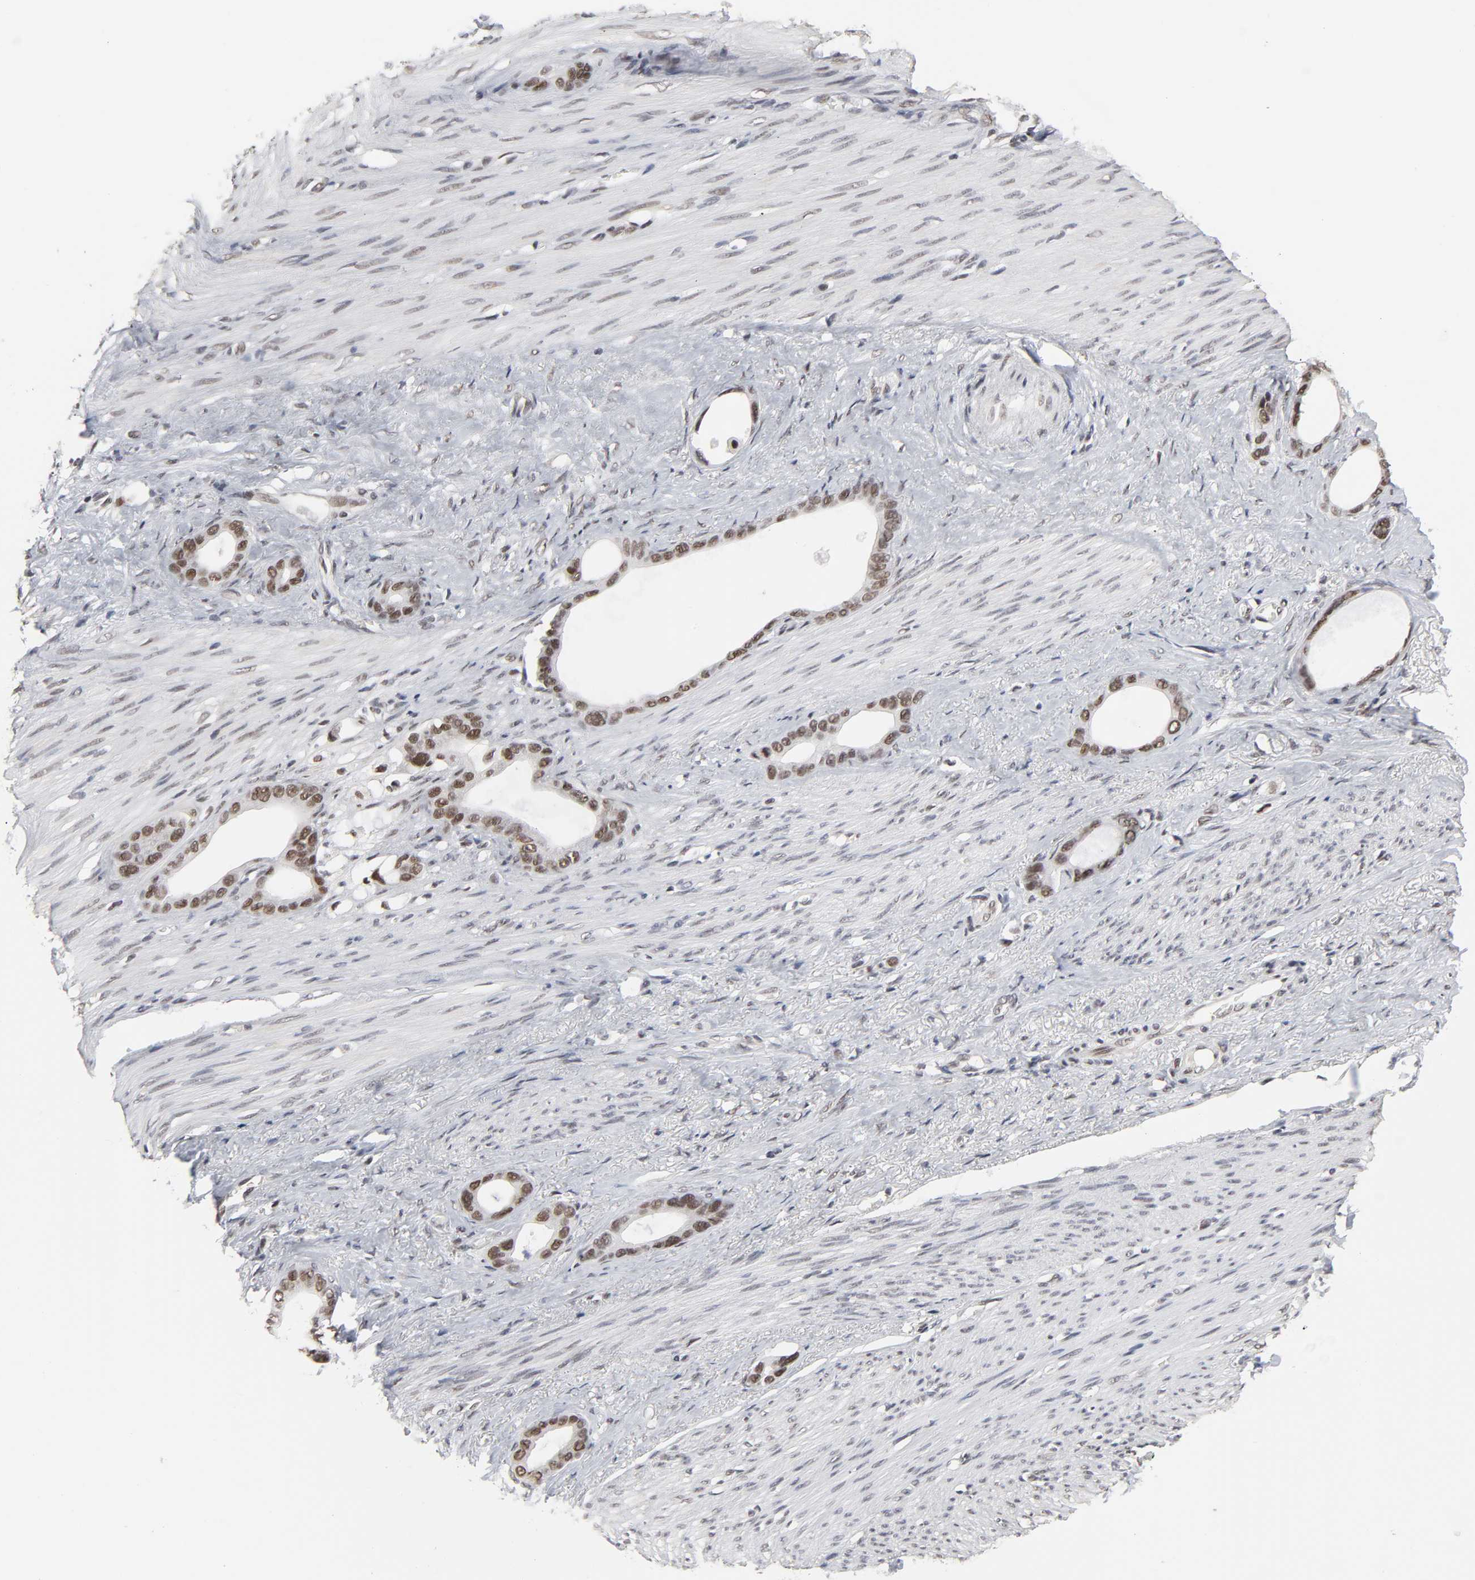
{"staining": {"intensity": "moderate", "quantity": ">75%", "location": "nuclear"}, "tissue": "stomach cancer", "cell_type": "Tumor cells", "image_type": "cancer", "snomed": [{"axis": "morphology", "description": "Adenocarcinoma, NOS"}, {"axis": "topography", "description": "Stomach"}], "caption": "The photomicrograph reveals staining of stomach cancer (adenocarcinoma), revealing moderate nuclear protein positivity (brown color) within tumor cells.", "gene": "TRIM33", "patient": {"sex": "female", "age": 75}}